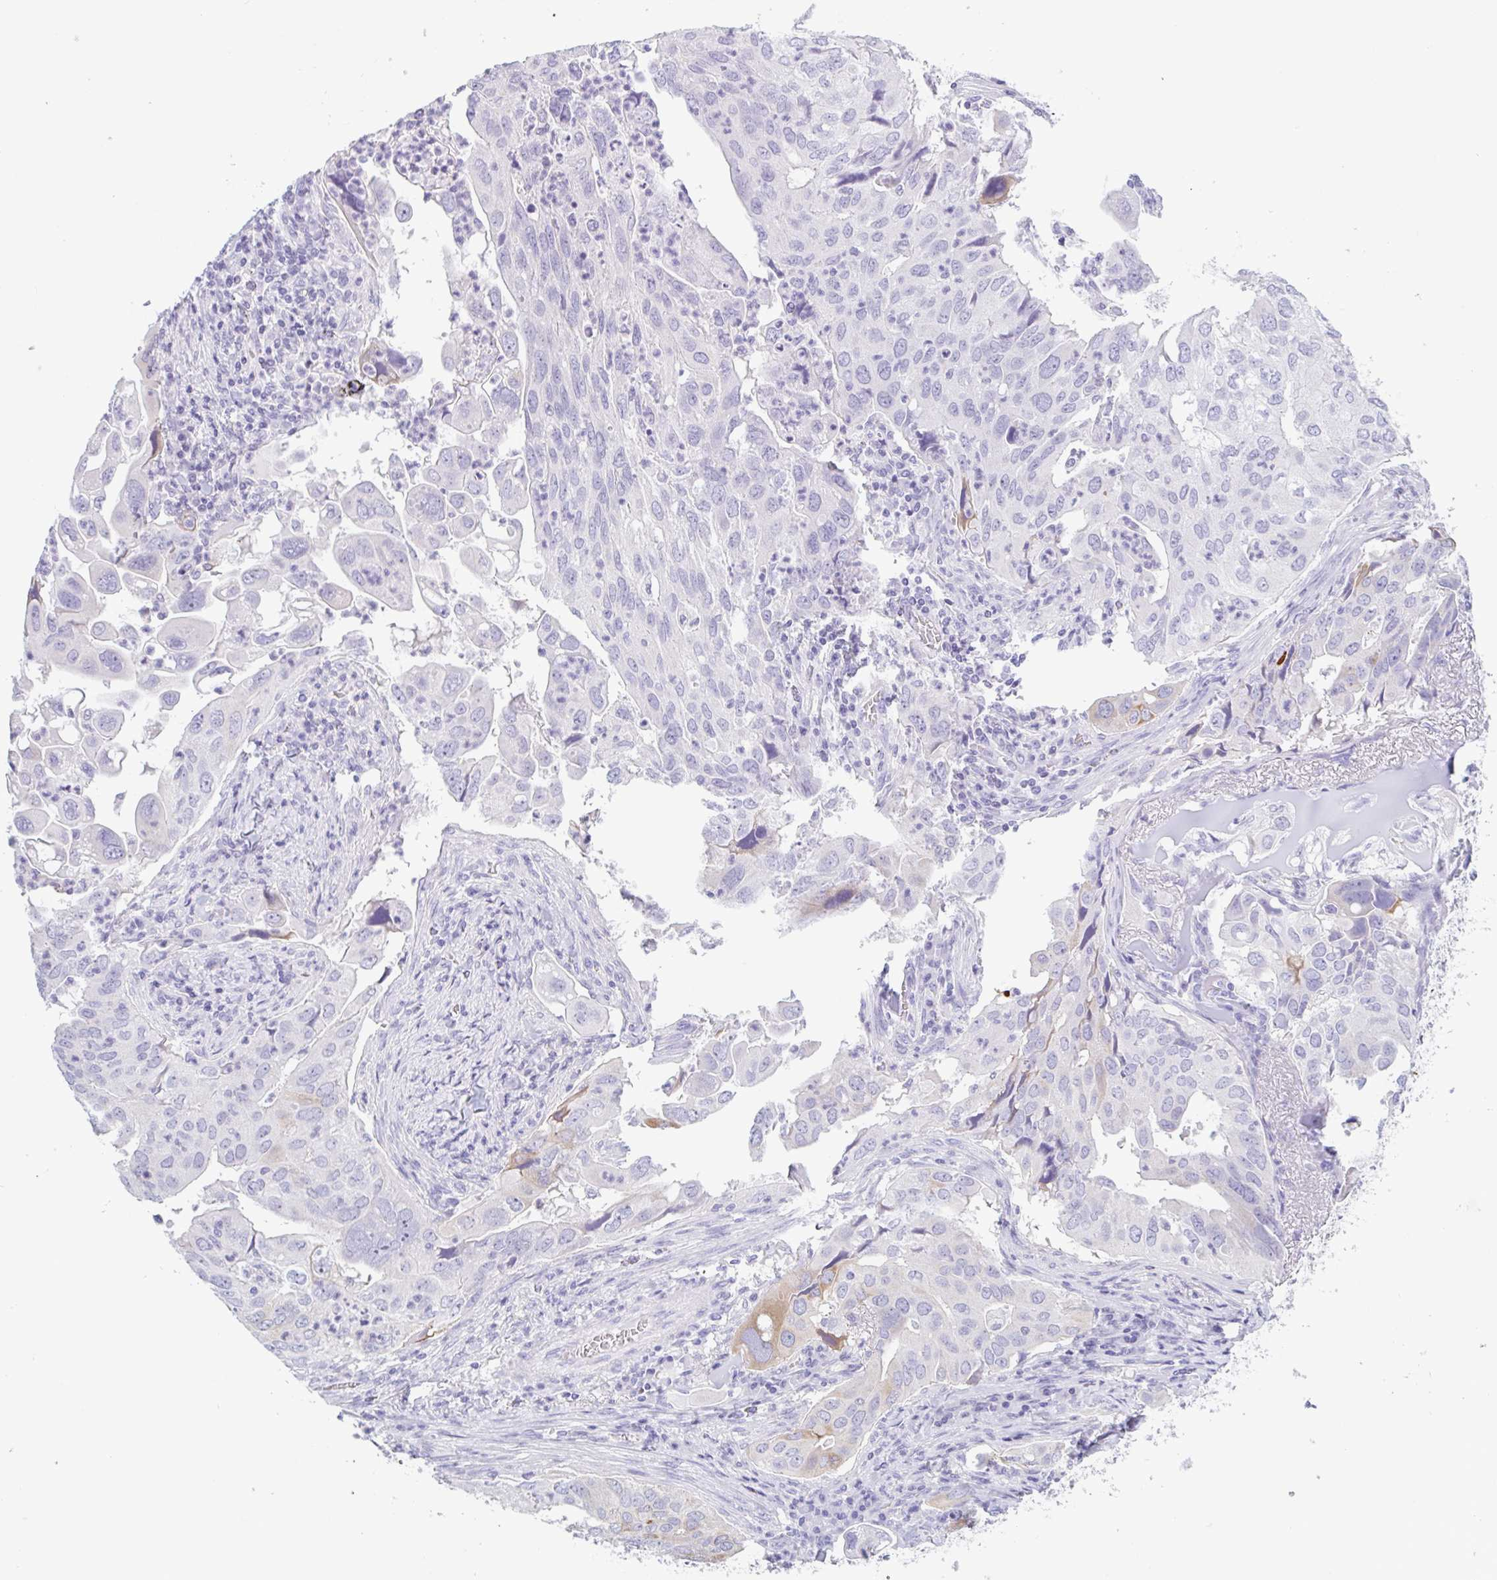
{"staining": {"intensity": "negative", "quantity": "none", "location": "none"}, "tissue": "lung cancer", "cell_type": "Tumor cells", "image_type": "cancer", "snomed": [{"axis": "morphology", "description": "Adenocarcinoma, NOS"}, {"axis": "topography", "description": "Lung"}], "caption": "The immunohistochemistry photomicrograph has no significant expression in tumor cells of adenocarcinoma (lung) tissue.", "gene": "CTSE", "patient": {"sex": "male", "age": 48}}